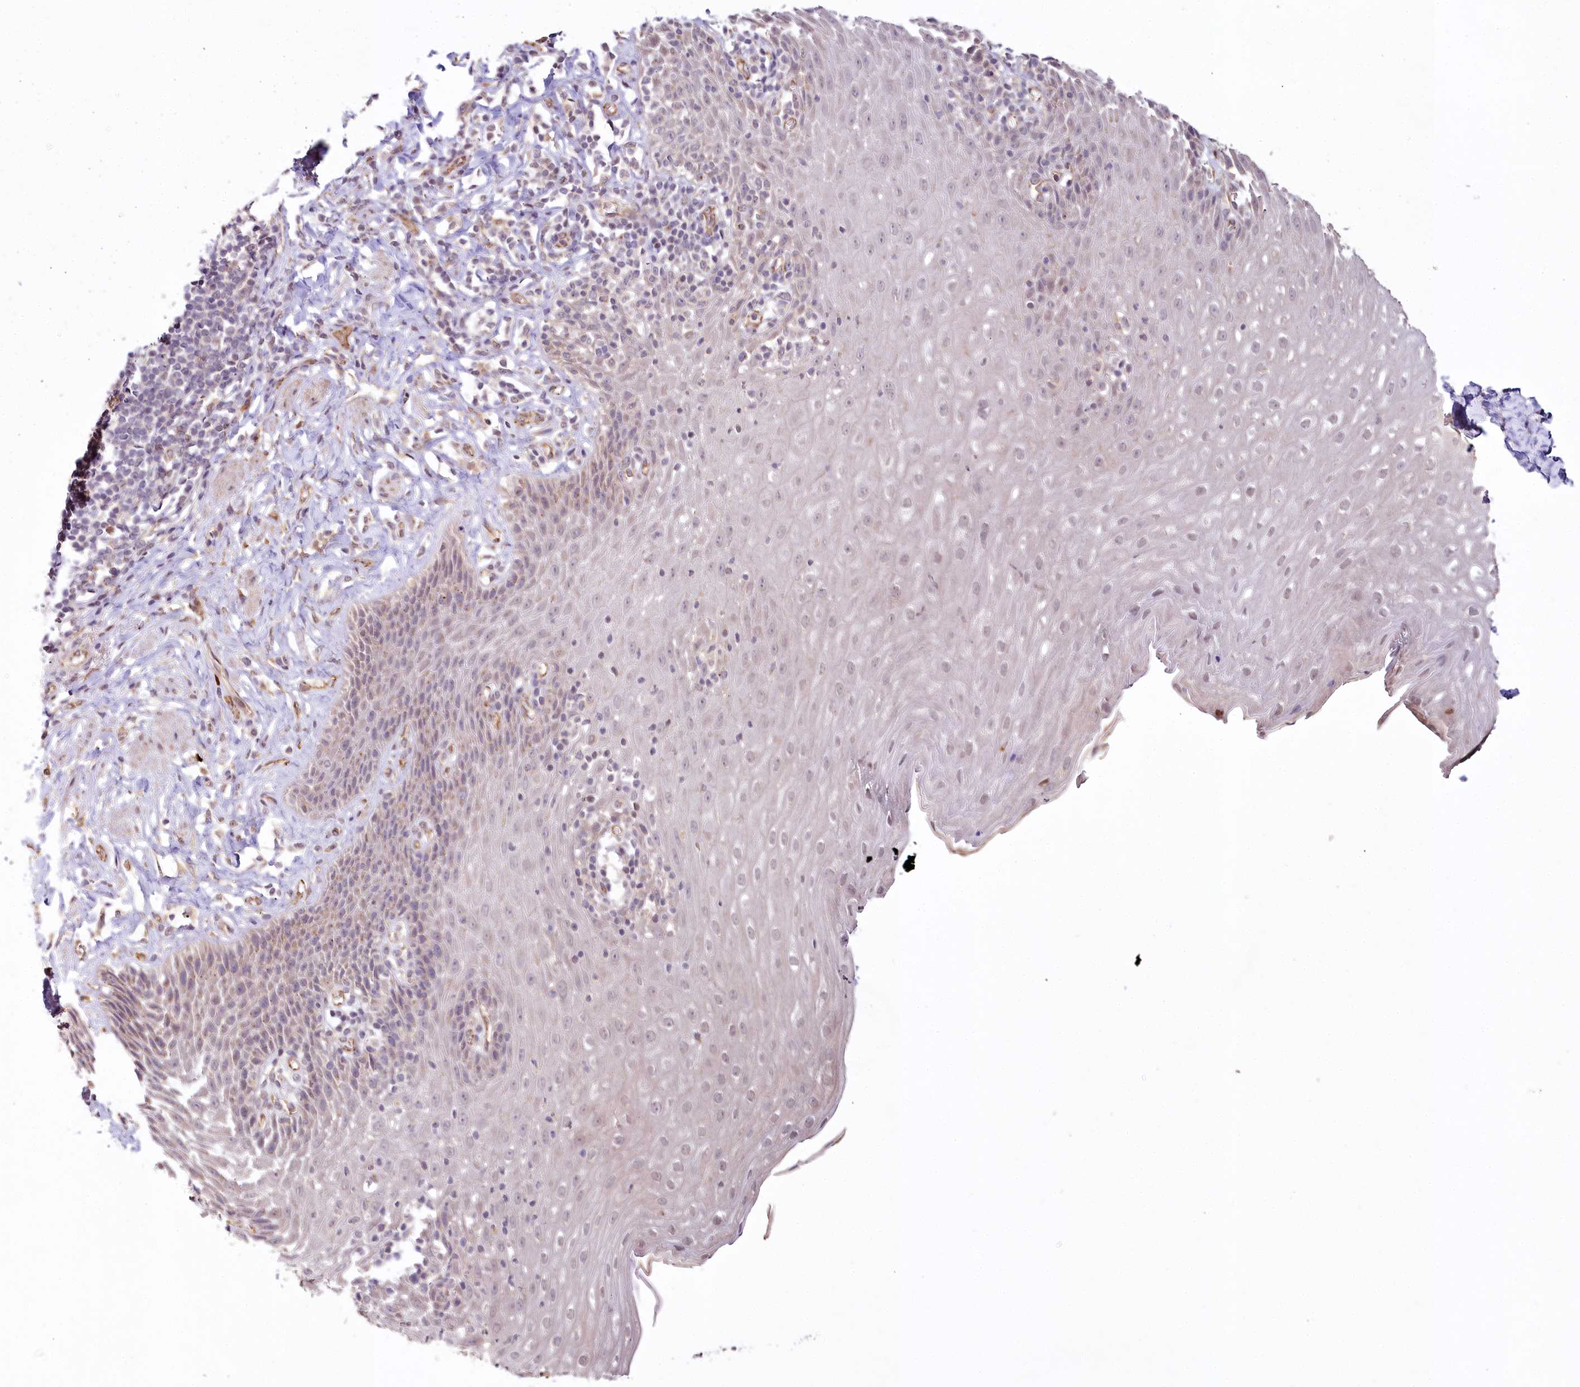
{"staining": {"intensity": "weak", "quantity": "25%-75%", "location": "cytoplasmic/membranous,nuclear"}, "tissue": "esophagus", "cell_type": "Squamous epithelial cells", "image_type": "normal", "snomed": [{"axis": "morphology", "description": "Normal tissue, NOS"}, {"axis": "topography", "description": "Esophagus"}], "caption": "Brown immunohistochemical staining in unremarkable esophagus shows weak cytoplasmic/membranous,nuclear positivity in about 25%-75% of squamous epithelial cells.", "gene": "ALKBH8", "patient": {"sex": "female", "age": 61}}